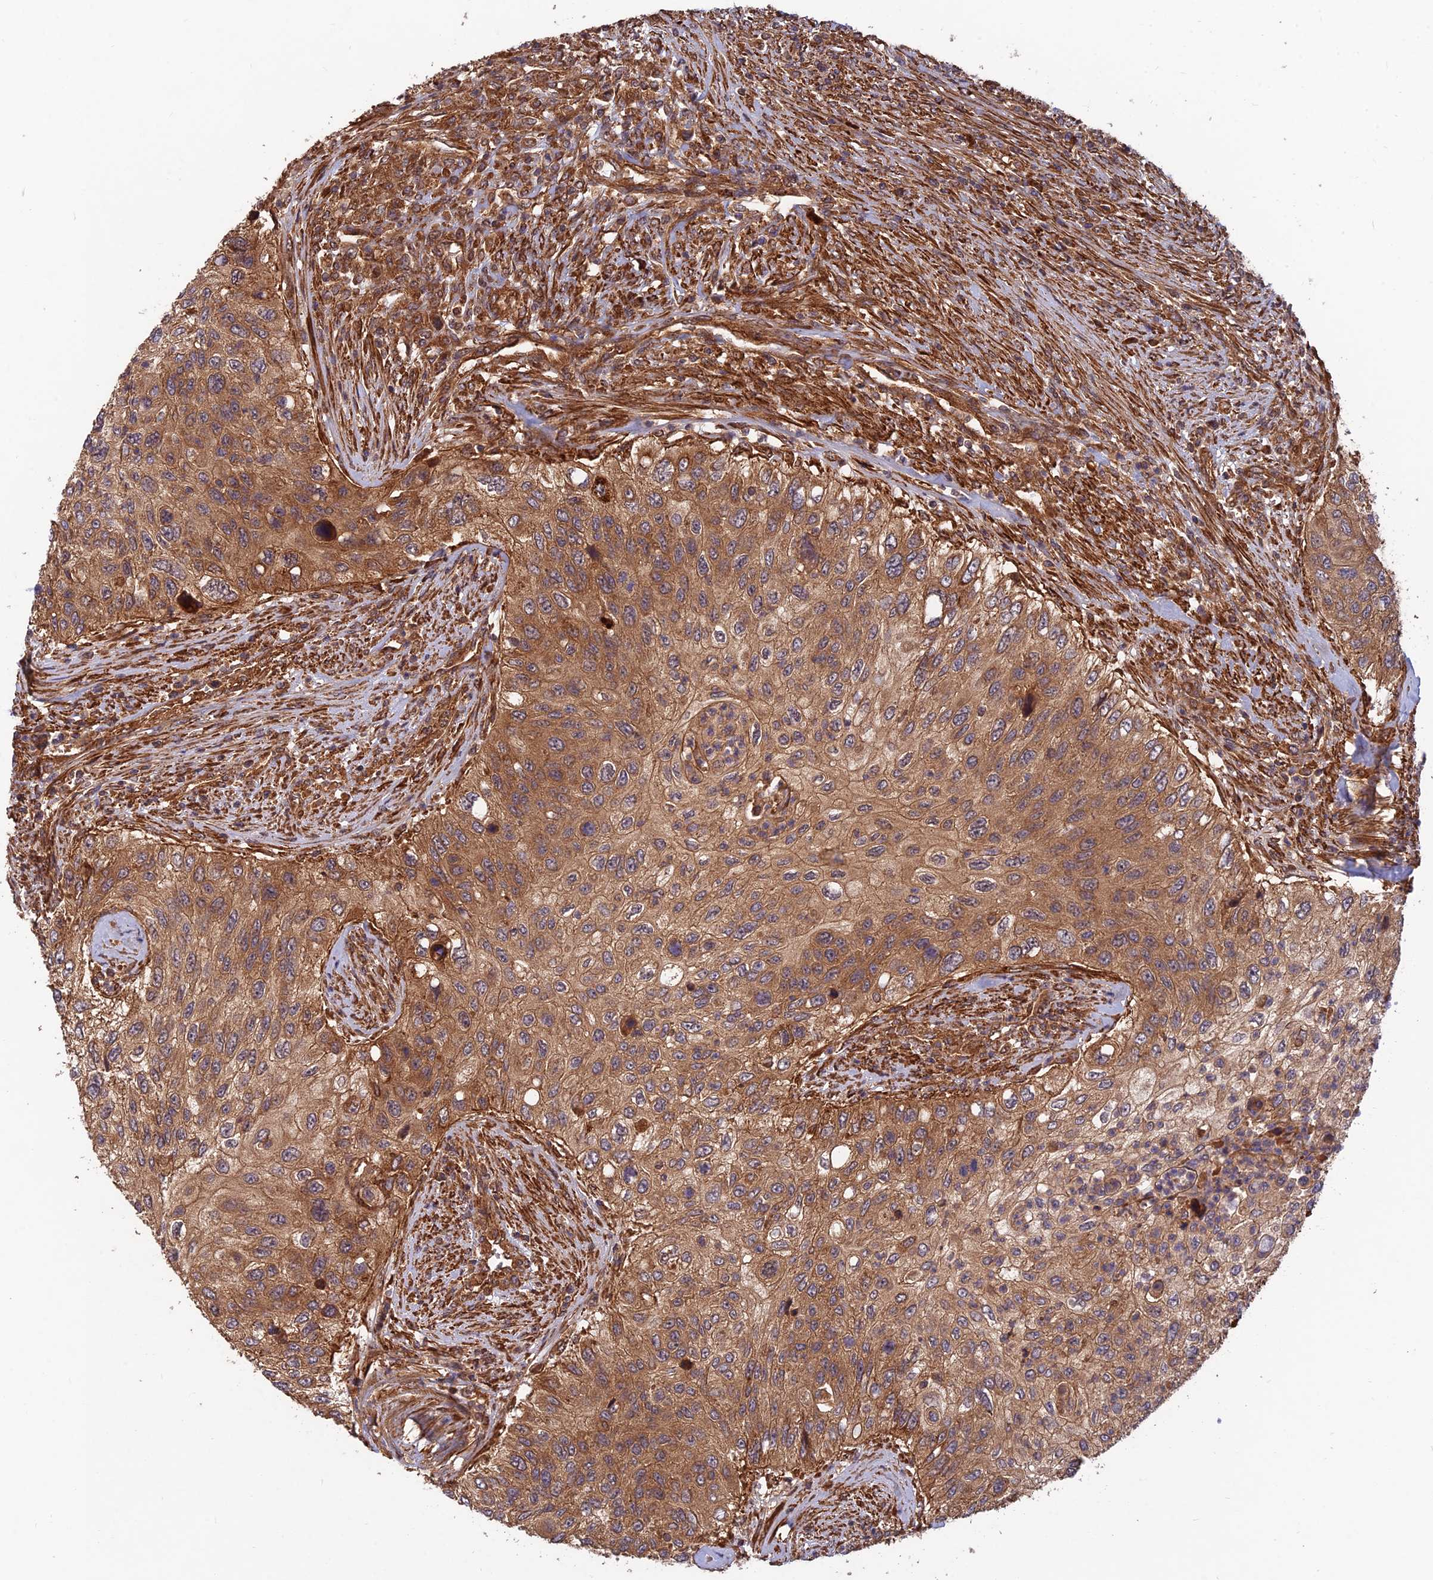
{"staining": {"intensity": "moderate", "quantity": ">75%", "location": "cytoplasmic/membranous"}, "tissue": "urothelial cancer", "cell_type": "Tumor cells", "image_type": "cancer", "snomed": [{"axis": "morphology", "description": "Urothelial carcinoma, High grade"}, {"axis": "topography", "description": "Urinary bladder"}], "caption": "Immunohistochemistry (IHC) photomicrograph of neoplastic tissue: human urothelial cancer stained using IHC shows medium levels of moderate protein expression localized specifically in the cytoplasmic/membranous of tumor cells, appearing as a cytoplasmic/membranous brown color.", "gene": "RELCH", "patient": {"sex": "female", "age": 60}}